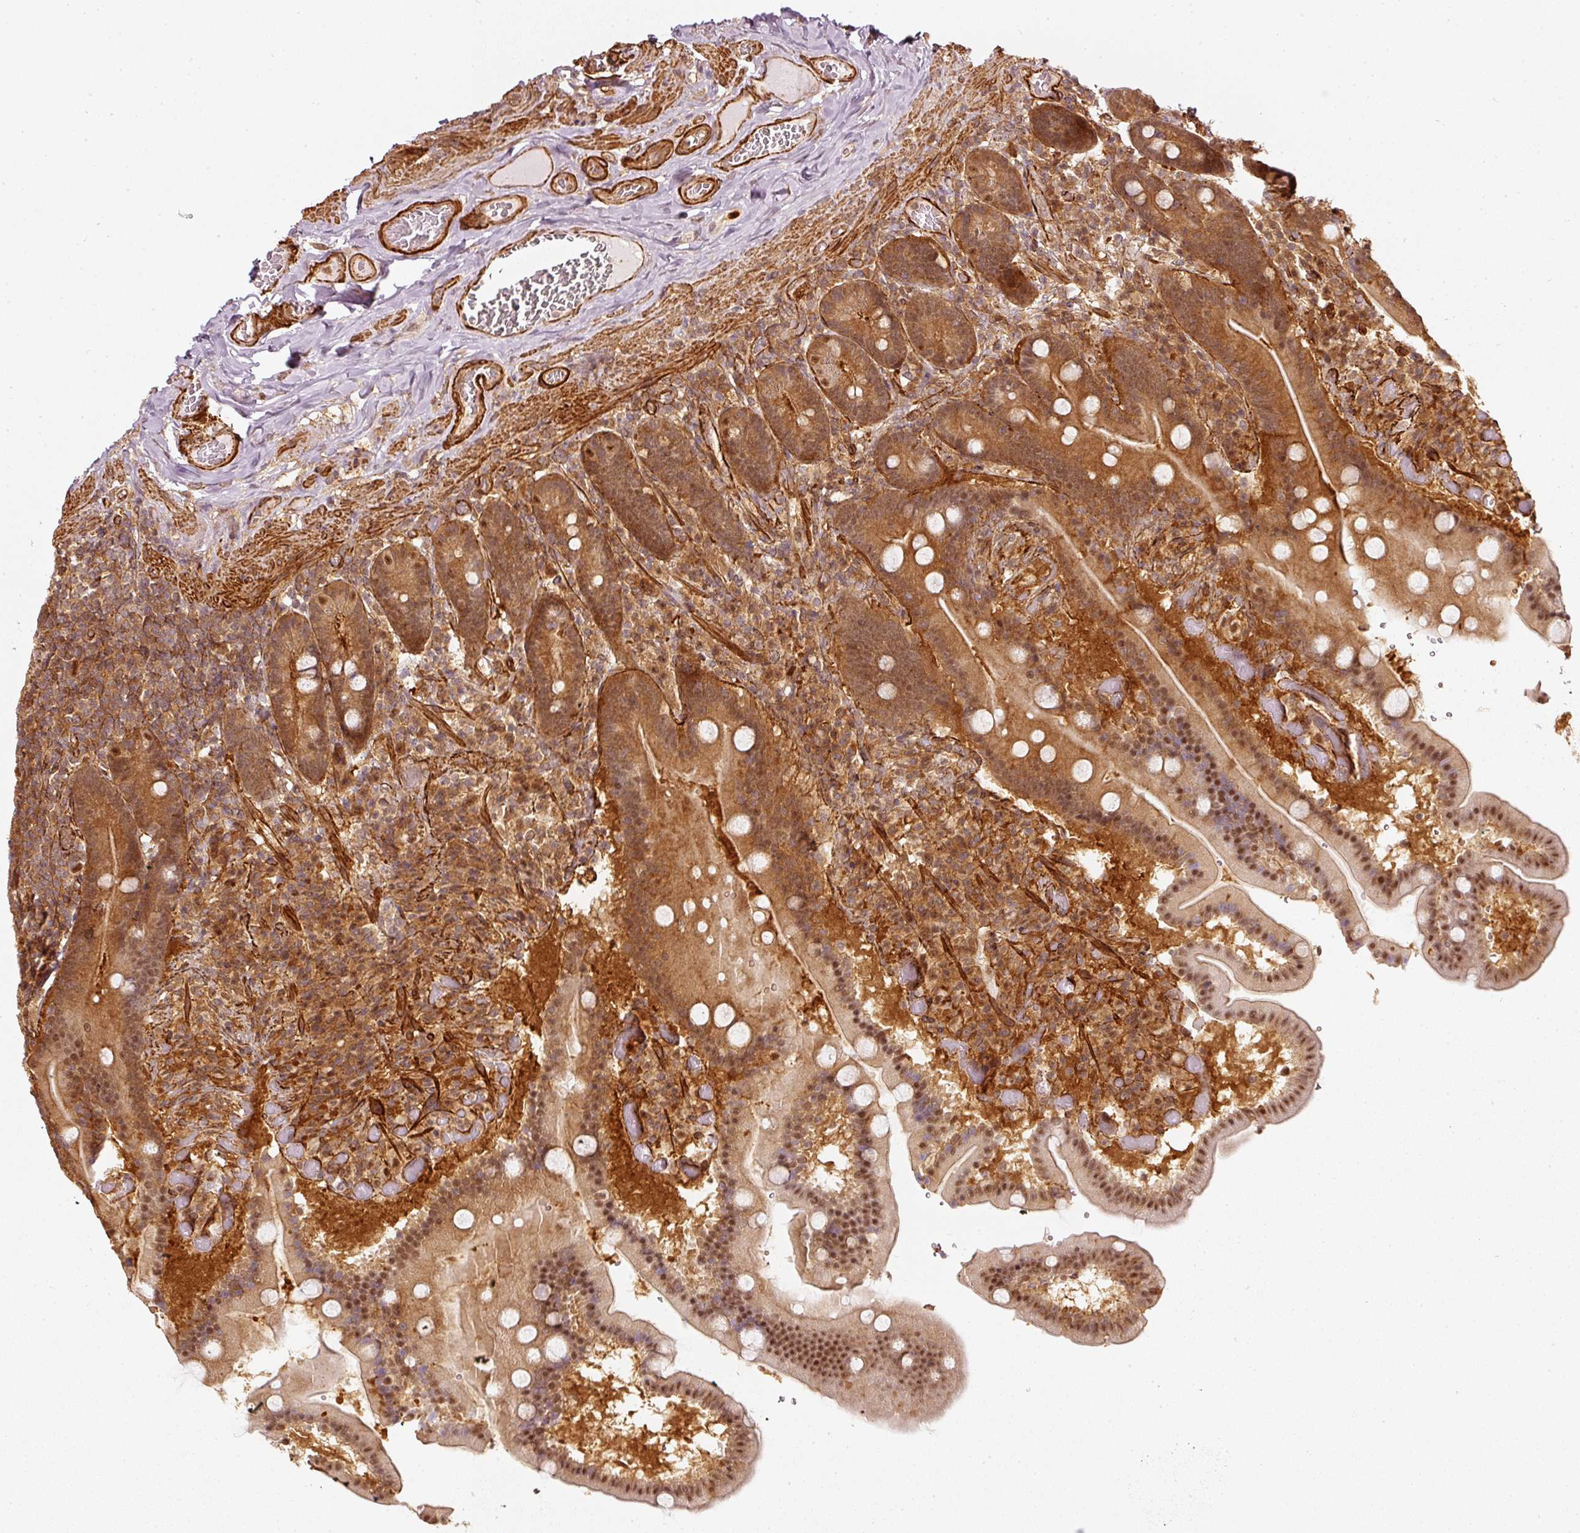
{"staining": {"intensity": "moderate", "quantity": ">75%", "location": "cytoplasmic/membranous,nuclear"}, "tissue": "duodenum", "cell_type": "Glandular cells", "image_type": "normal", "snomed": [{"axis": "morphology", "description": "Normal tissue, NOS"}, {"axis": "topography", "description": "Duodenum"}], "caption": "Protein analysis of normal duodenum demonstrates moderate cytoplasmic/membranous,nuclear expression in about >75% of glandular cells.", "gene": "PSMD1", "patient": {"sex": "female", "age": 62}}